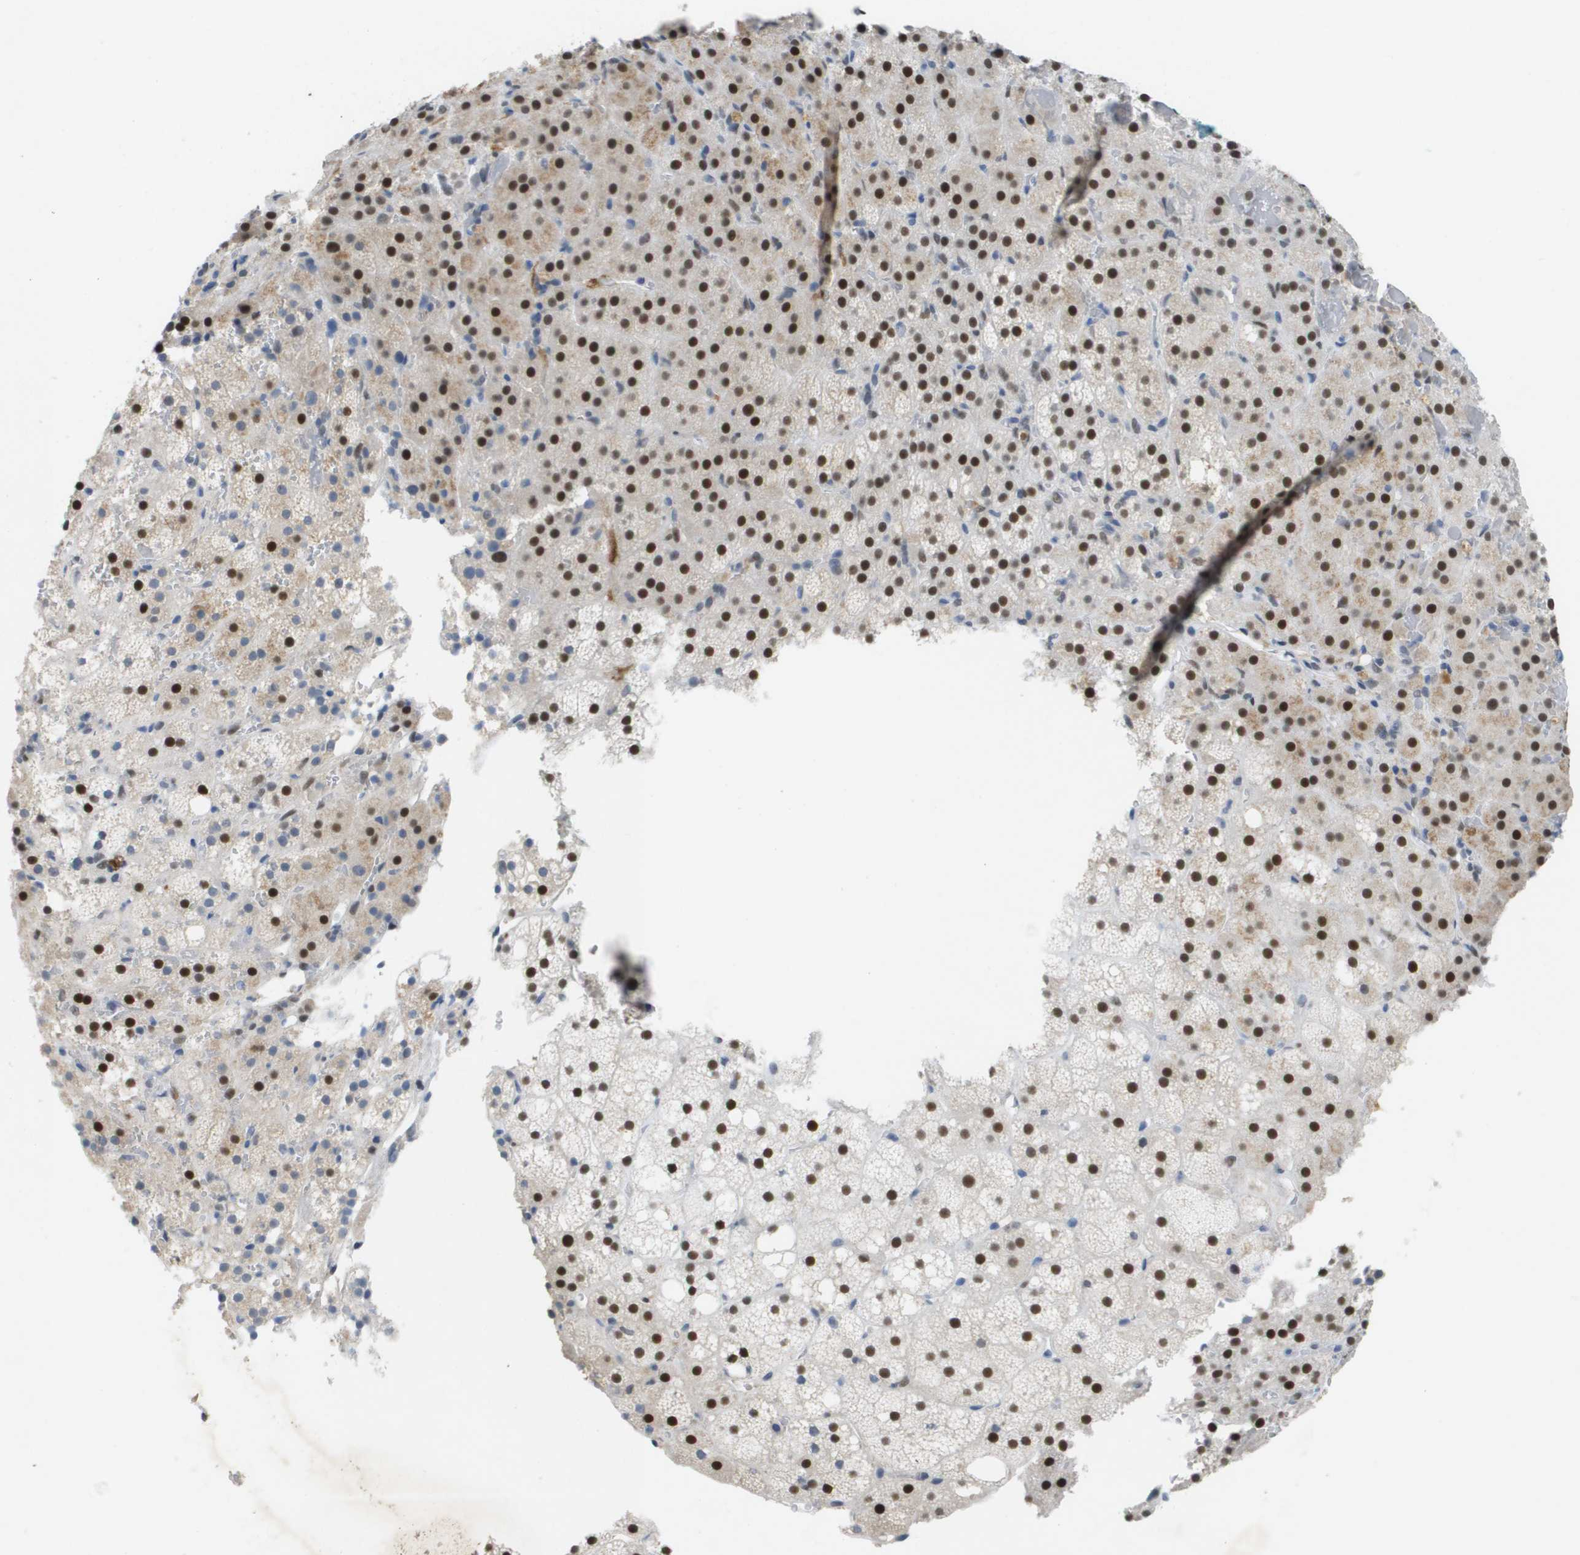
{"staining": {"intensity": "strong", "quantity": ">75%", "location": "nuclear"}, "tissue": "adrenal gland", "cell_type": "Glandular cells", "image_type": "normal", "snomed": [{"axis": "morphology", "description": "Normal tissue, NOS"}, {"axis": "topography", "description": "Adrenal gland"}], "caption": "This photomicrograph displays normal adrenal gland stained with immunohistochemistry (IHC) to label a protein in brown. The nuclear of glandular cells show strong positivity for the protein. Nuclei are counter-stained blue.", "gene": "TP53RK", "patient": {"sex": "female", "age": 59}}